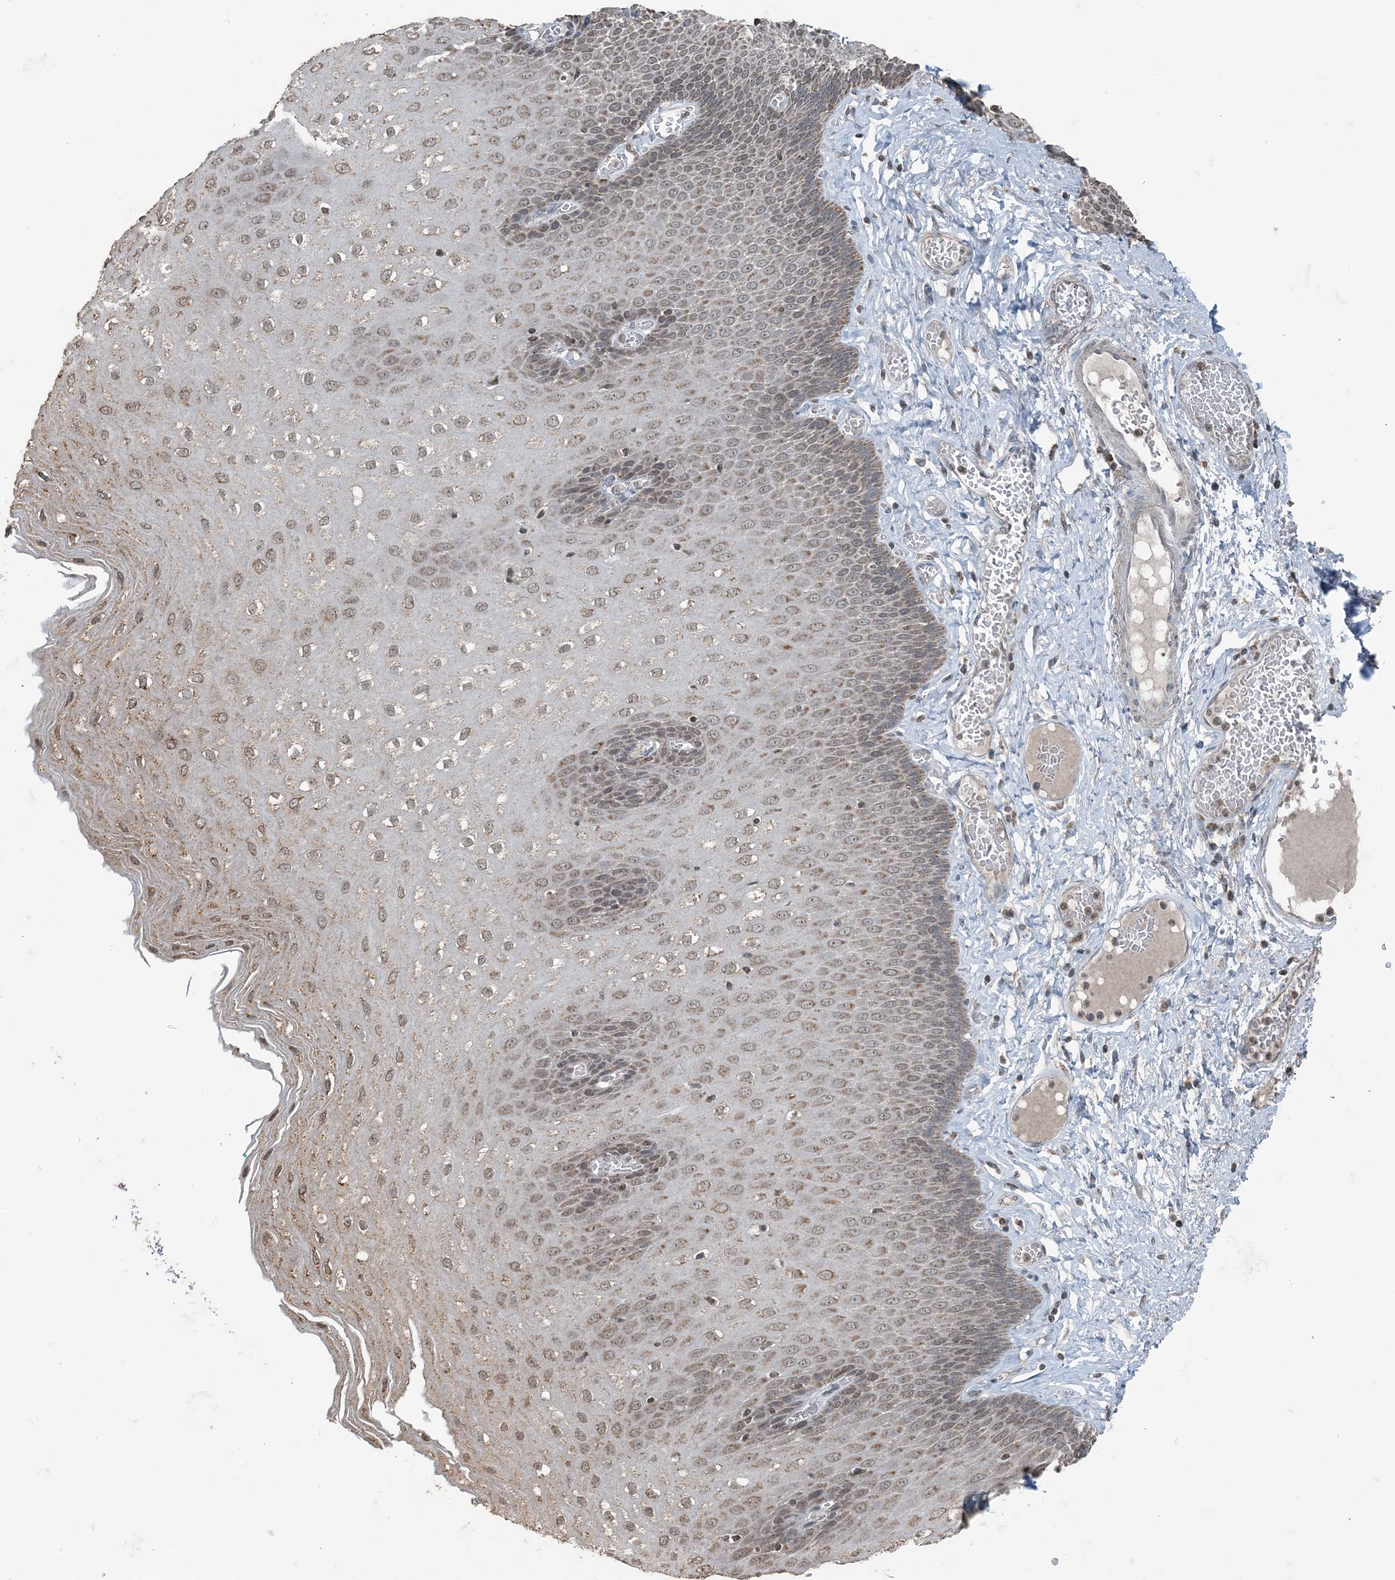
{"staining": {"intensity": "moderate", "quantity": ">75%", "location": "cytoplasmic/membranous,nuclear"}, "tissue": "esophagus", "cell_type": "Squamous epithelial cells", "image_type": "normal", "snomed": [{"axis": "morphology", "description": "Normal tissue, NOS"}, {"axis": "topography", "description": "Esophagus"}], "caption": "Moderate cytoplasmic/membranous,nuclear positivity is seen in about >75% of squamous epithelial cells in normal esophagus. (DAB (3,3'-diaminobenzidine) = brown stain, brightfield microscopy at high magnification).", "gene": "GNL1", "patient": {"sex": "male", "age": 60}}